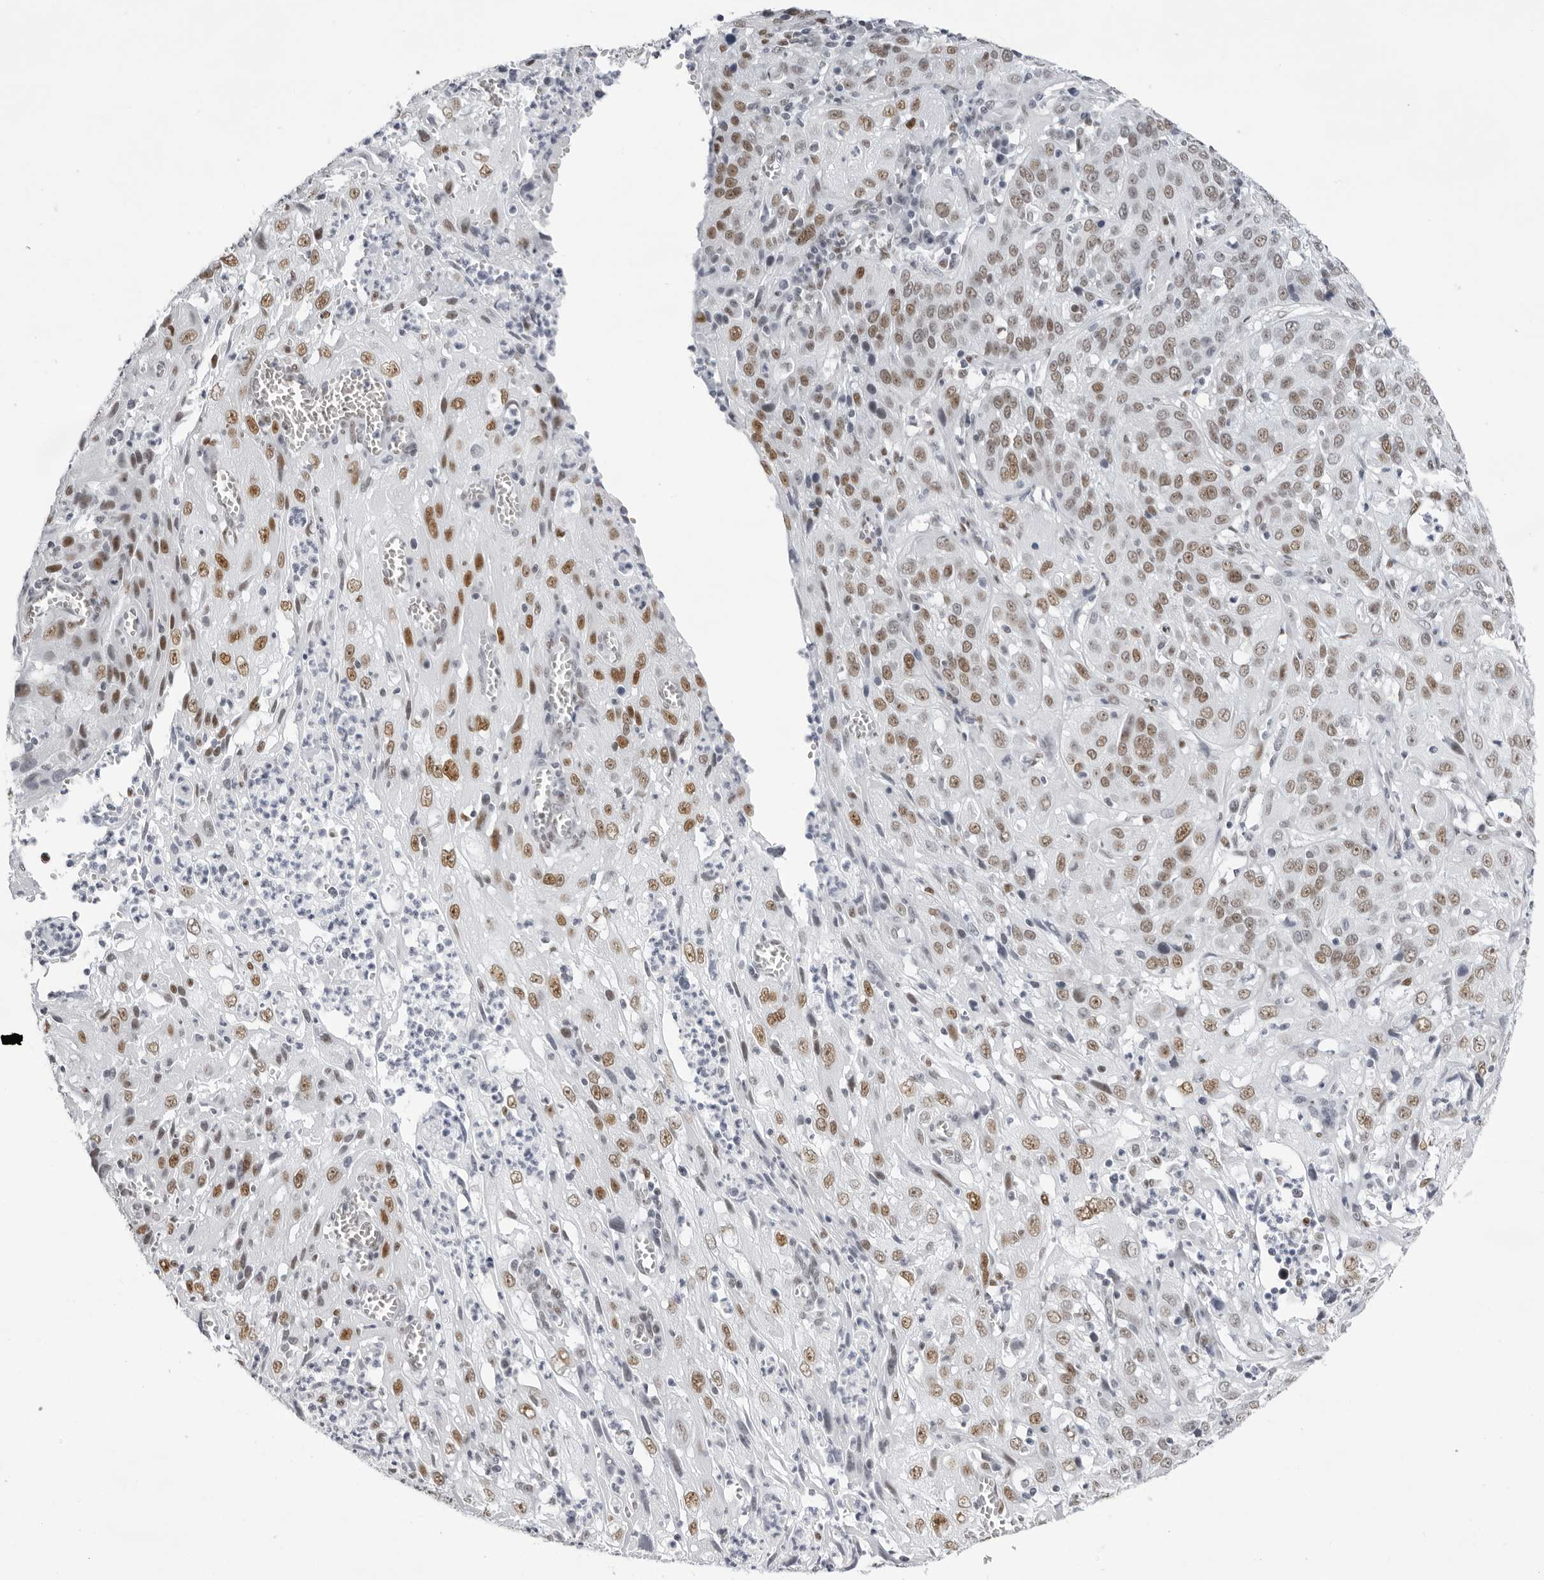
{"staining": {"intensity": "moderate", "quantity": ">75%", "location": "nuclear"}, "tissue": "cervical cancer", "cell_type": "Tumor cells", "image_type": "cancer", "snomed": [{"axis": "morphology", "description": "Squamous cell carcinoma, NOS"}, {"axis": "topography", "description": "Cervix"}], "caption": "High-magnification brightfield microscopy of cervical cancer (squamous cell carcinoma) stained with DAB (brown) and counterstained with hematoxylin (blue). tumor cells exhibit moderate nuclear positivity is seen in about>75% of cells. (DAB = brown stain, brightfield microscopy at high magnification).", "gene": "IRF2BP2", "patient": {"sex": "female", "age": 32}}